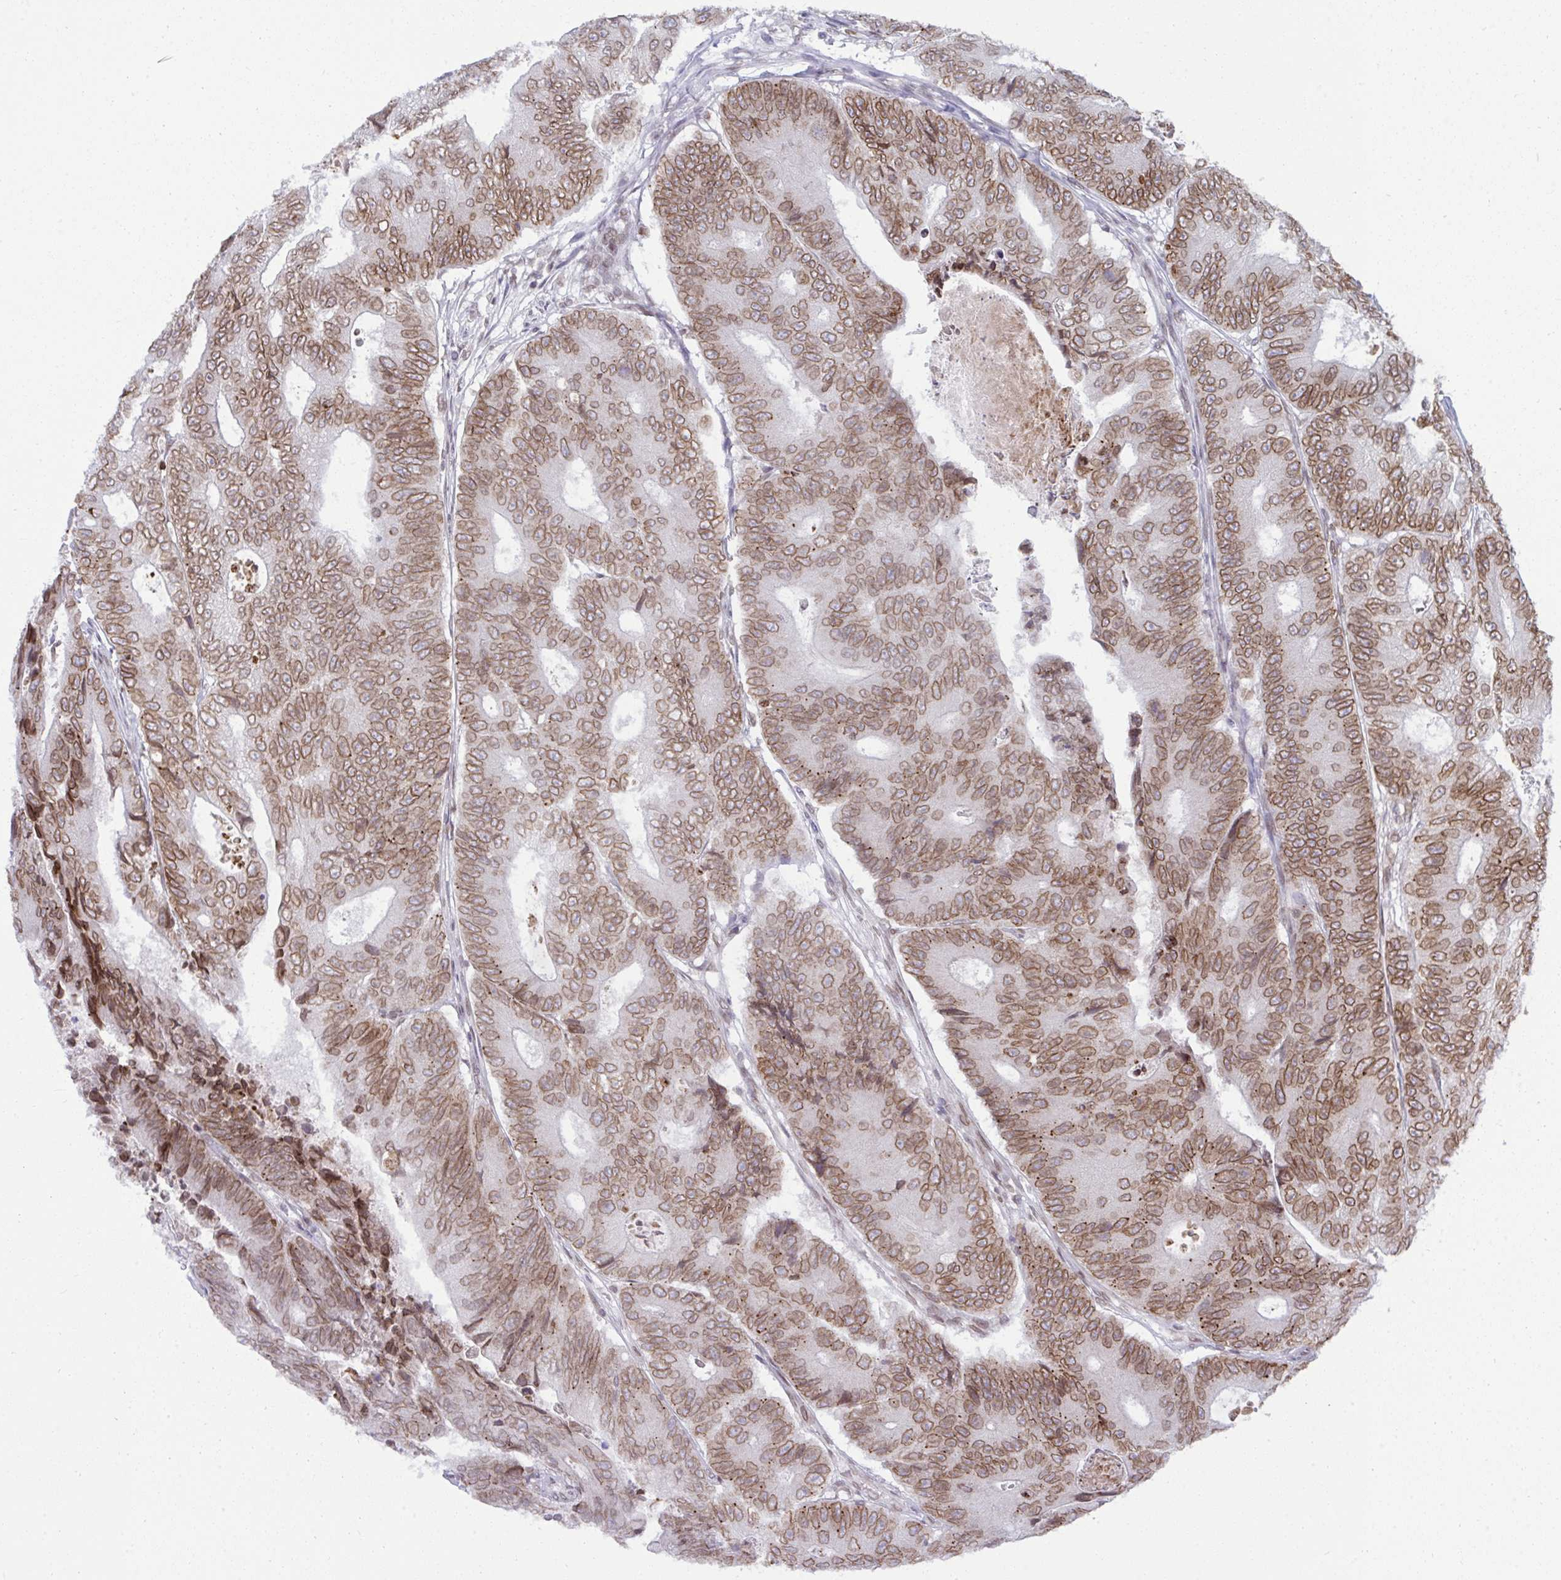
{"staining": {"intensity": "moderate", "quantity": ">75%", "location": "cytoplasmic/membranous,nuclear"}, "tissue": "colorectal cancer", "cell_type": "Tumor cells", "image_type": "cancer", "snomed": [{"axis": "morphology", "description": "Adenocarcinoma, NOS"}, {"axis": "topography", "description": "Colon"}], "caption": "Tumor cells exhibit medium levels of moderate cytoplasmic/membranous and nuclear expression in approximately >75% of cells in colorectal cancer (adenocarcinoma).", "gene": "RANBP2", "patient": {"sex": "female", "age": 48}}